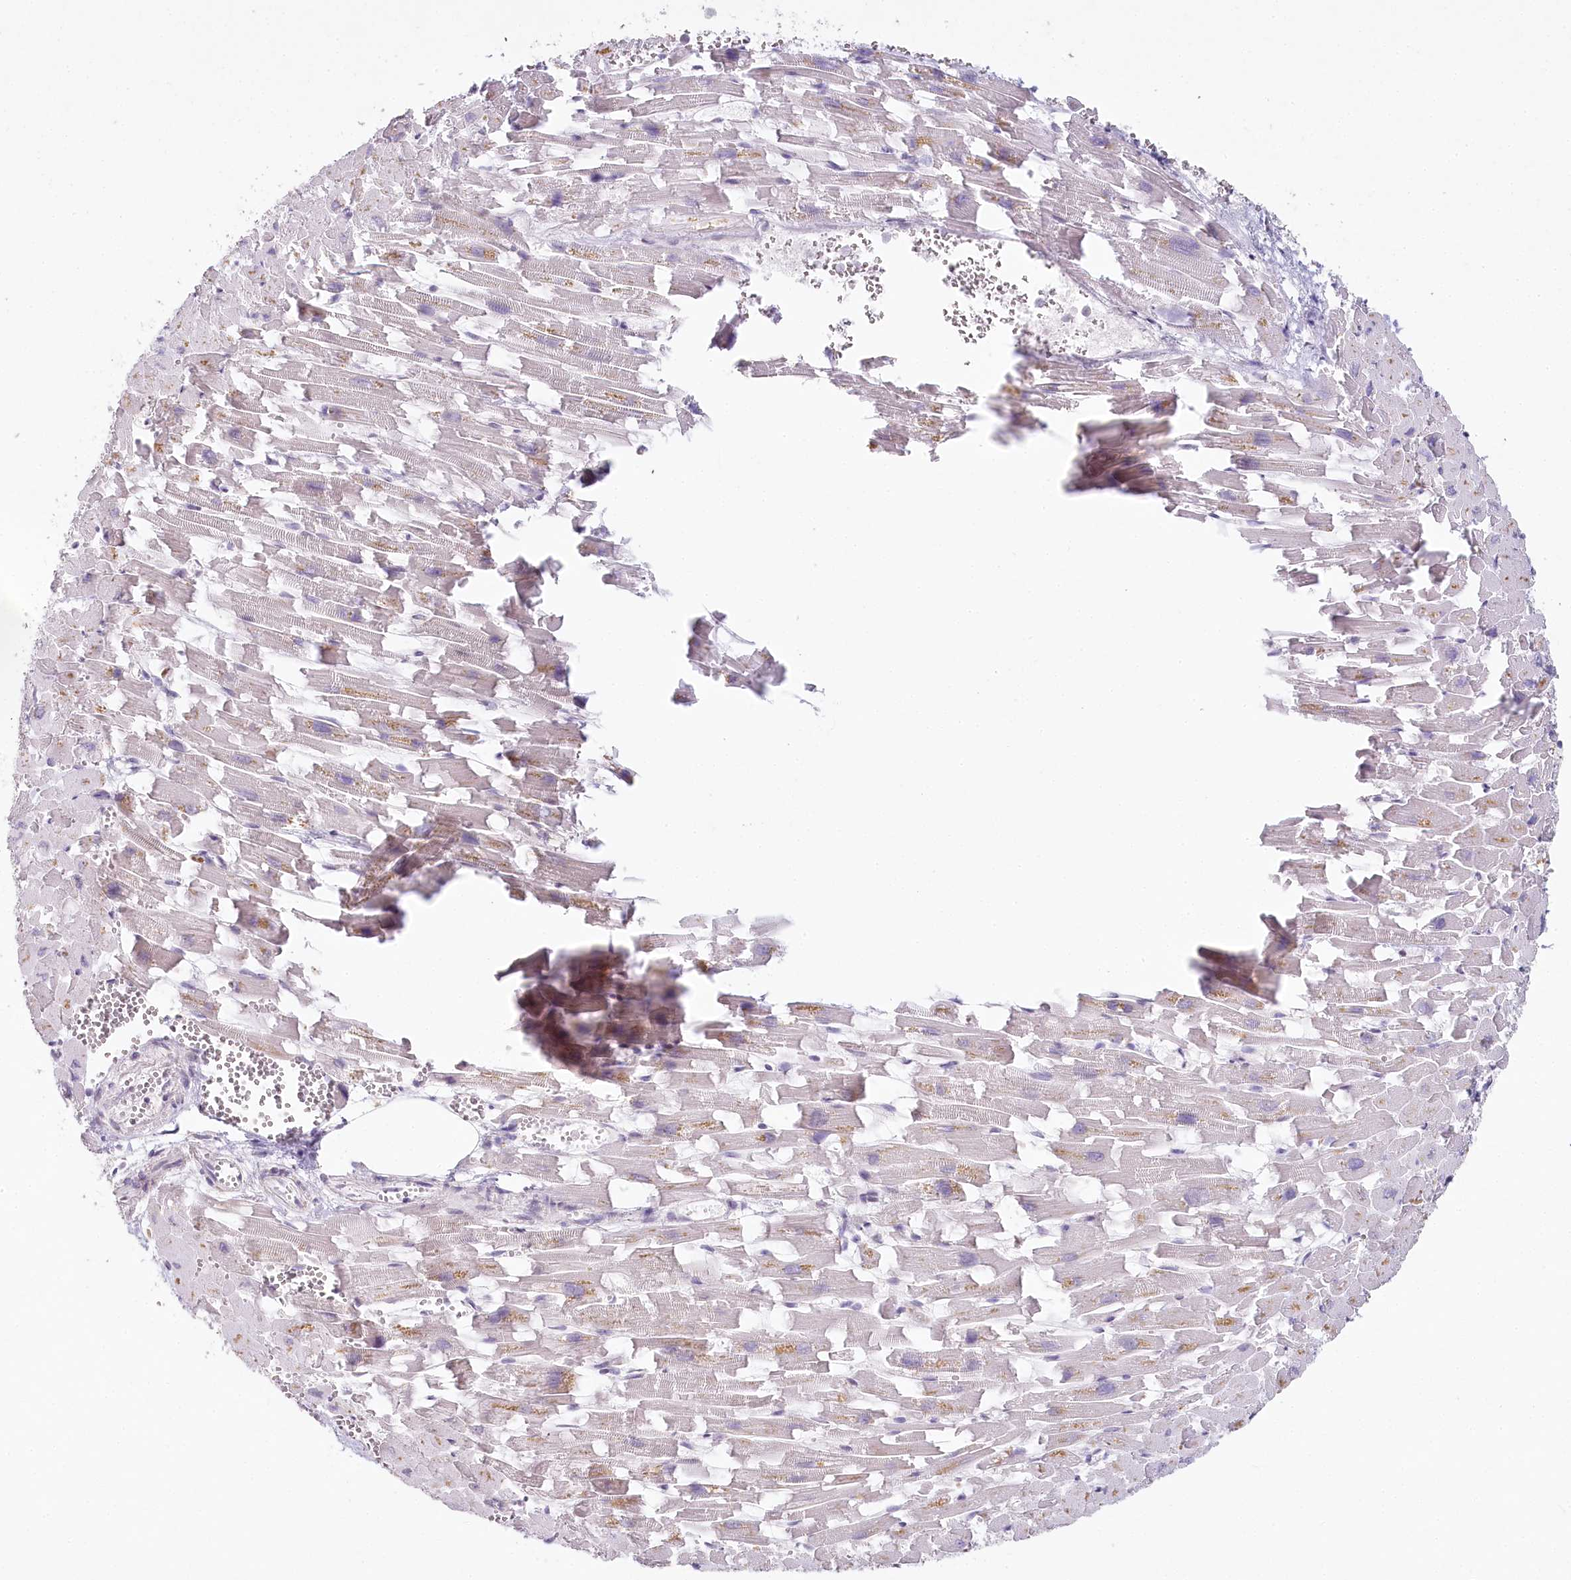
{"staining": {"intensity": "negative", "quantity": "none", "location": "none"}, "tissue": "heart muscle", "cell_type": "Cardiomyocytes", "image_type": "normal", "snomed": [{"axis": "morphology", "description": "Normal tissue, NOS"}, {"axis": "topography", "description": "Heart"}], "caption": "Immunohistochemical staining of unremarkable human heart muscle exhibits no significant expression in cardiomyocytes.", "gene": "HPD", "patient": {"sex": "female", "age": 64}}